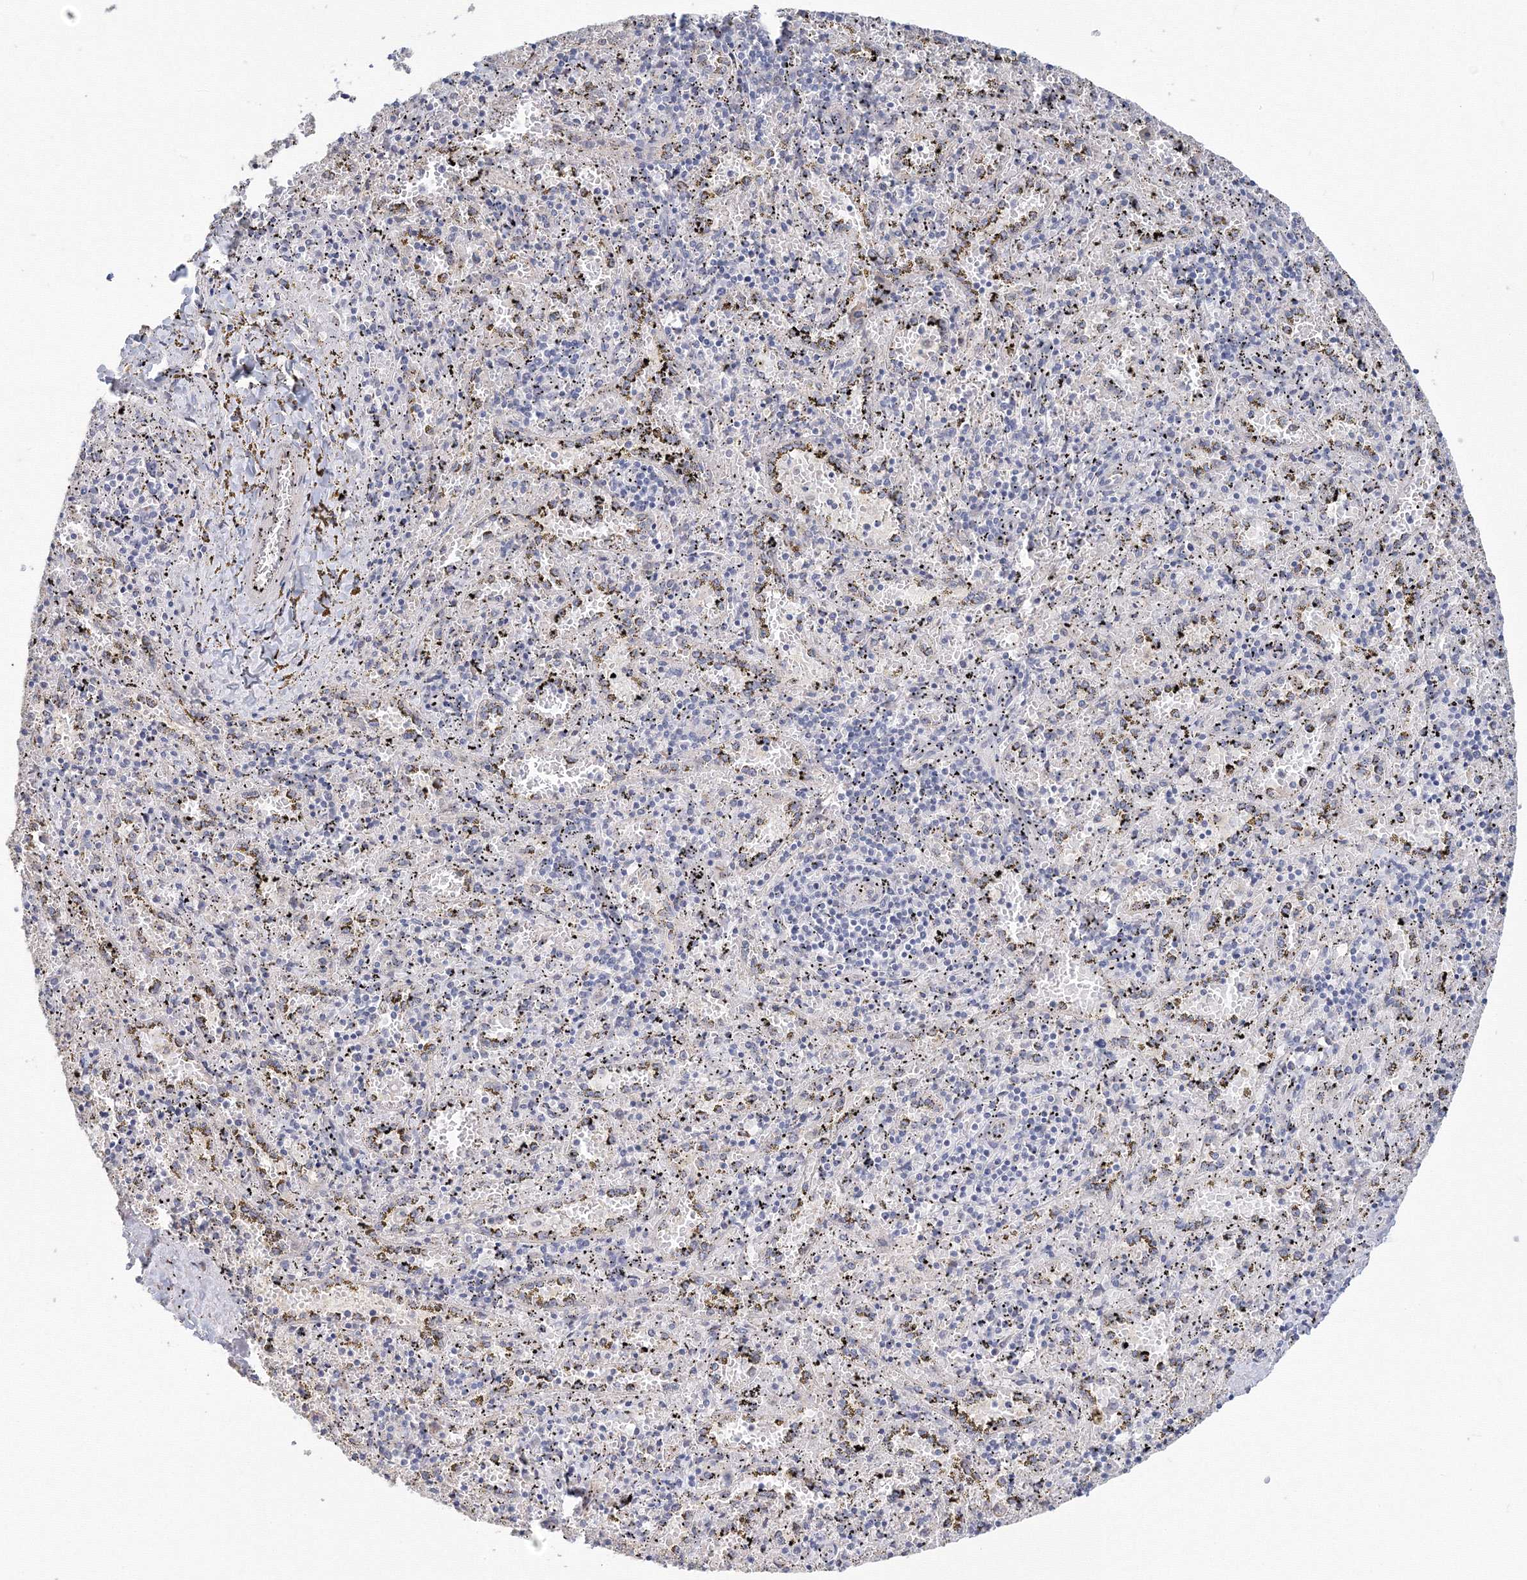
{"staining": {"intensity": "negative", "quantity": "none", "location": "none"}, "tissue": "spleen", "cell_type": "Cells in red pulp", "image_type": "normal", "snomed": [{"axis": "morphology", "description": "Normal tissue, NOS"}, {"axis": "topography", "description": "Spleen"}], "caption": "This is an immunohistochemistry (IHC) micrograph of normal spleen. There is no staining in cells in red pulp.", "gene": "DHRS12", "patient": {"sex": "male", "age": 11}}